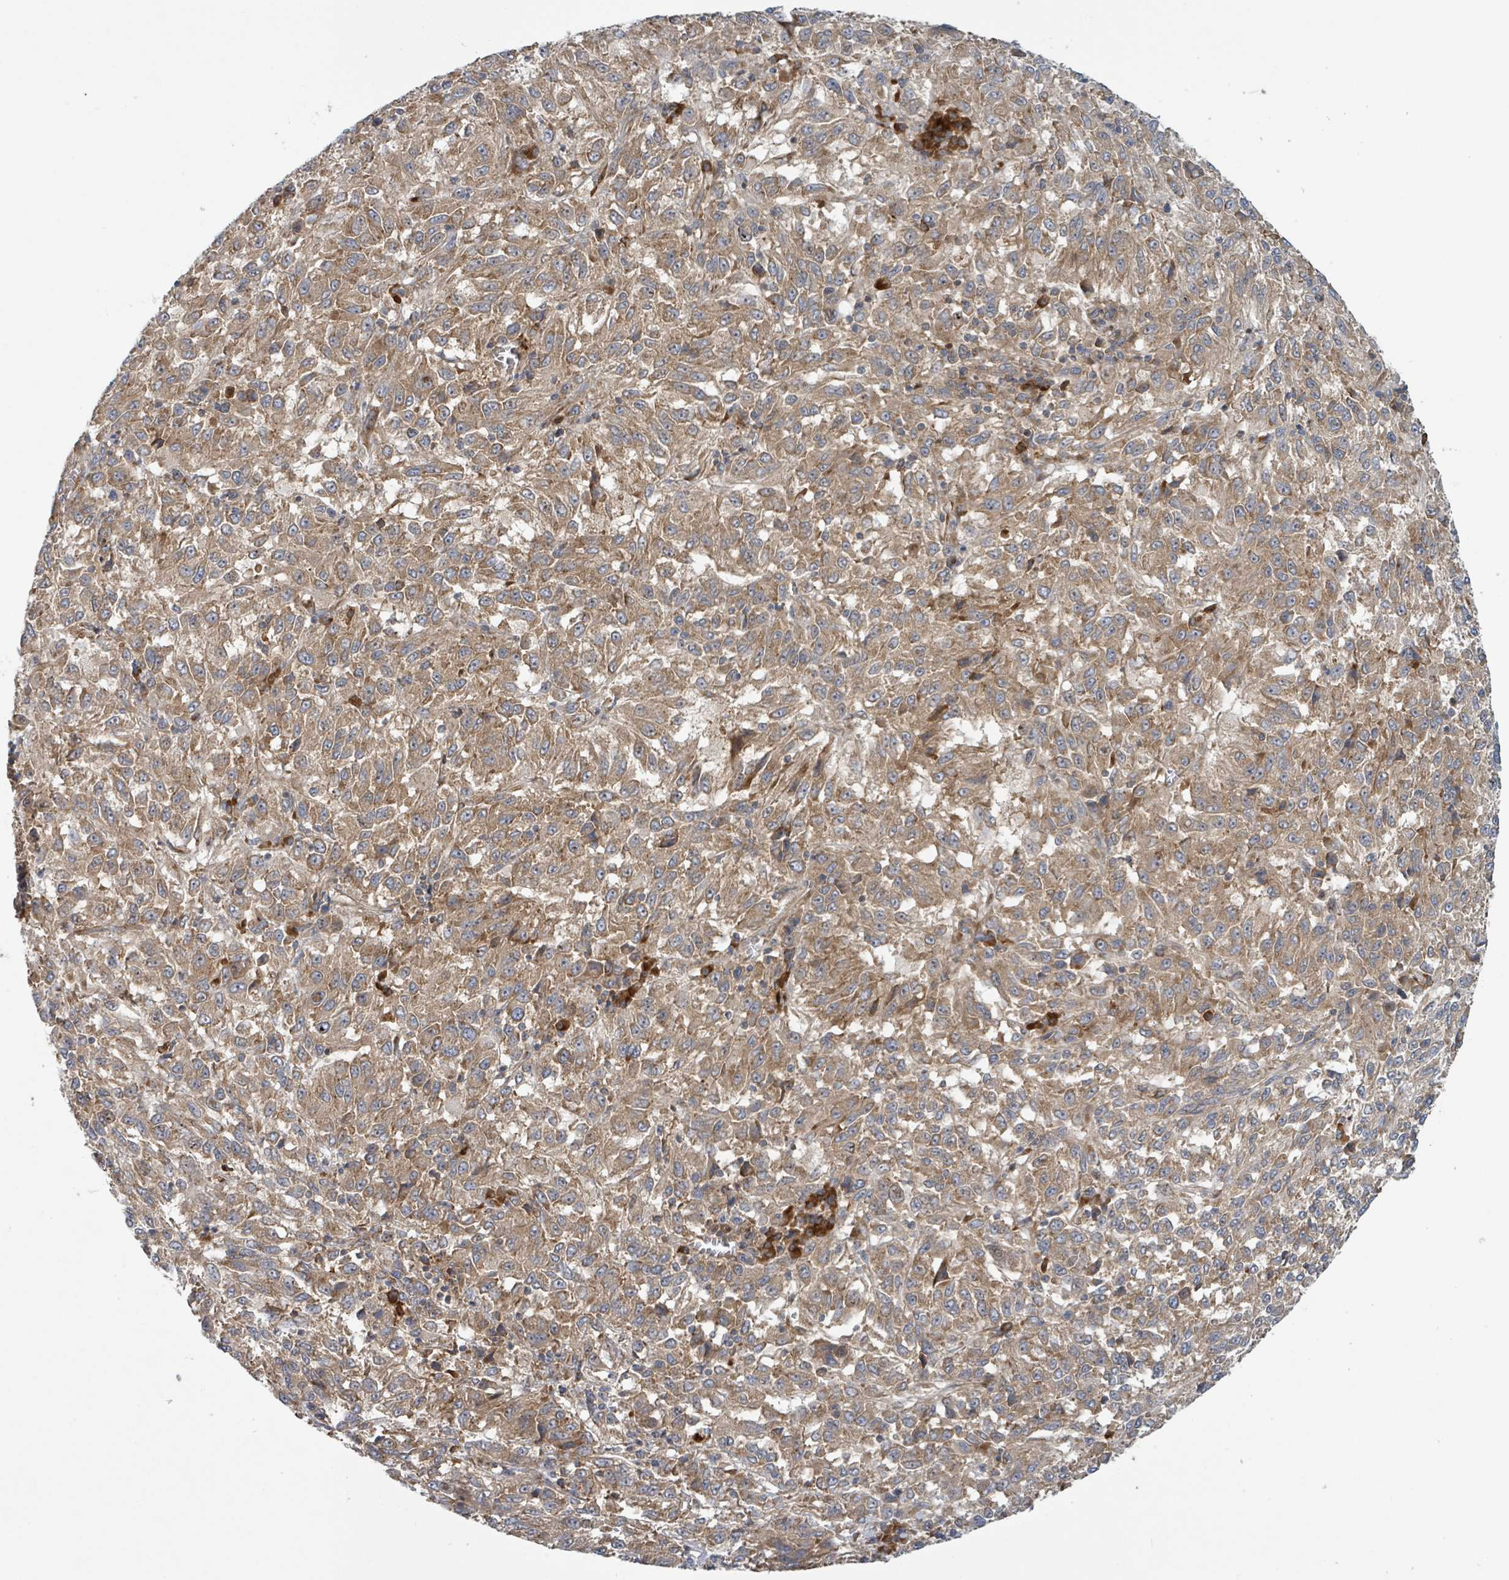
{"staining": {"intensity": "moderate", "quantity": ">75%", "location": "cytoplasmic/membranous"}, "tissue": "melanoma", "cell_type": "Tumor cells", "image_type": "cancer", "snomed": [{"axis": "morphology", "description": "Malignant melanoma, Metastatic site"}, {"axis": "topography", "description": "Lung"}], "caption": "Protein staining demonstrates moderate cytoplasmic/membranous staining in about >75% of tumor cells in malignant melanoma (metastatic site). (Brightfield microscopy of DAB IHC at high magnification).", "gene": "OR51E1", "patient": {"sex": "male", "age": 64}}